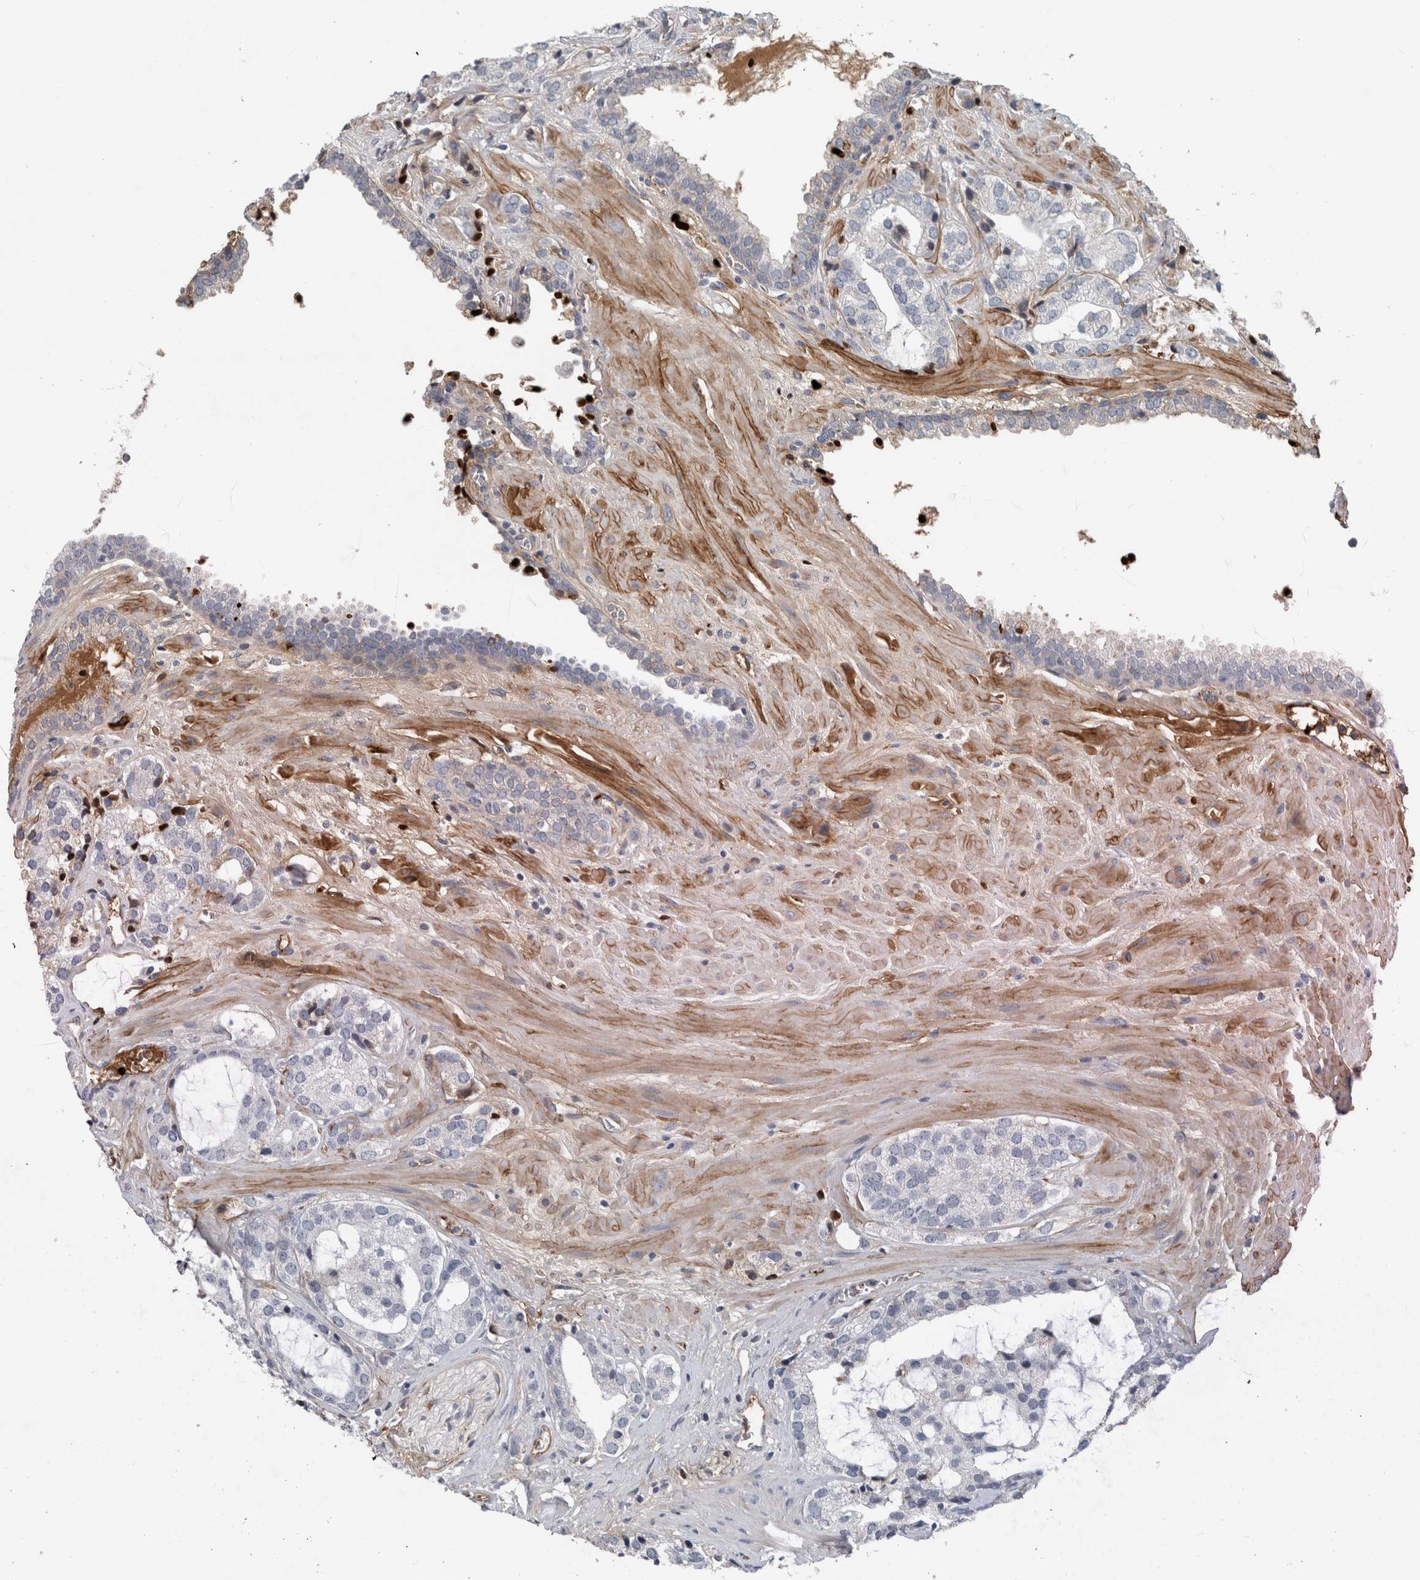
{"staining": {"intensity": "negative", "quantity": "none", "location": "none"}, "tissue": "prostate cancer", "cell_type": "Tumor cells", "image_type": "cancer", "snomed": [{"axis": "morphology", "description": "Adenocarcinoma, High grade"}, {"axis": "topography", "description": "Prostate"}], "caption": "High magnification brightfield microscopy of prostate cancer stained with DAB (brown) and counterstained with hematoxylin (blue): tumor cells show no significant staining.", "gene": "FN1", "patient": {"sex": "male", "age": 66}}